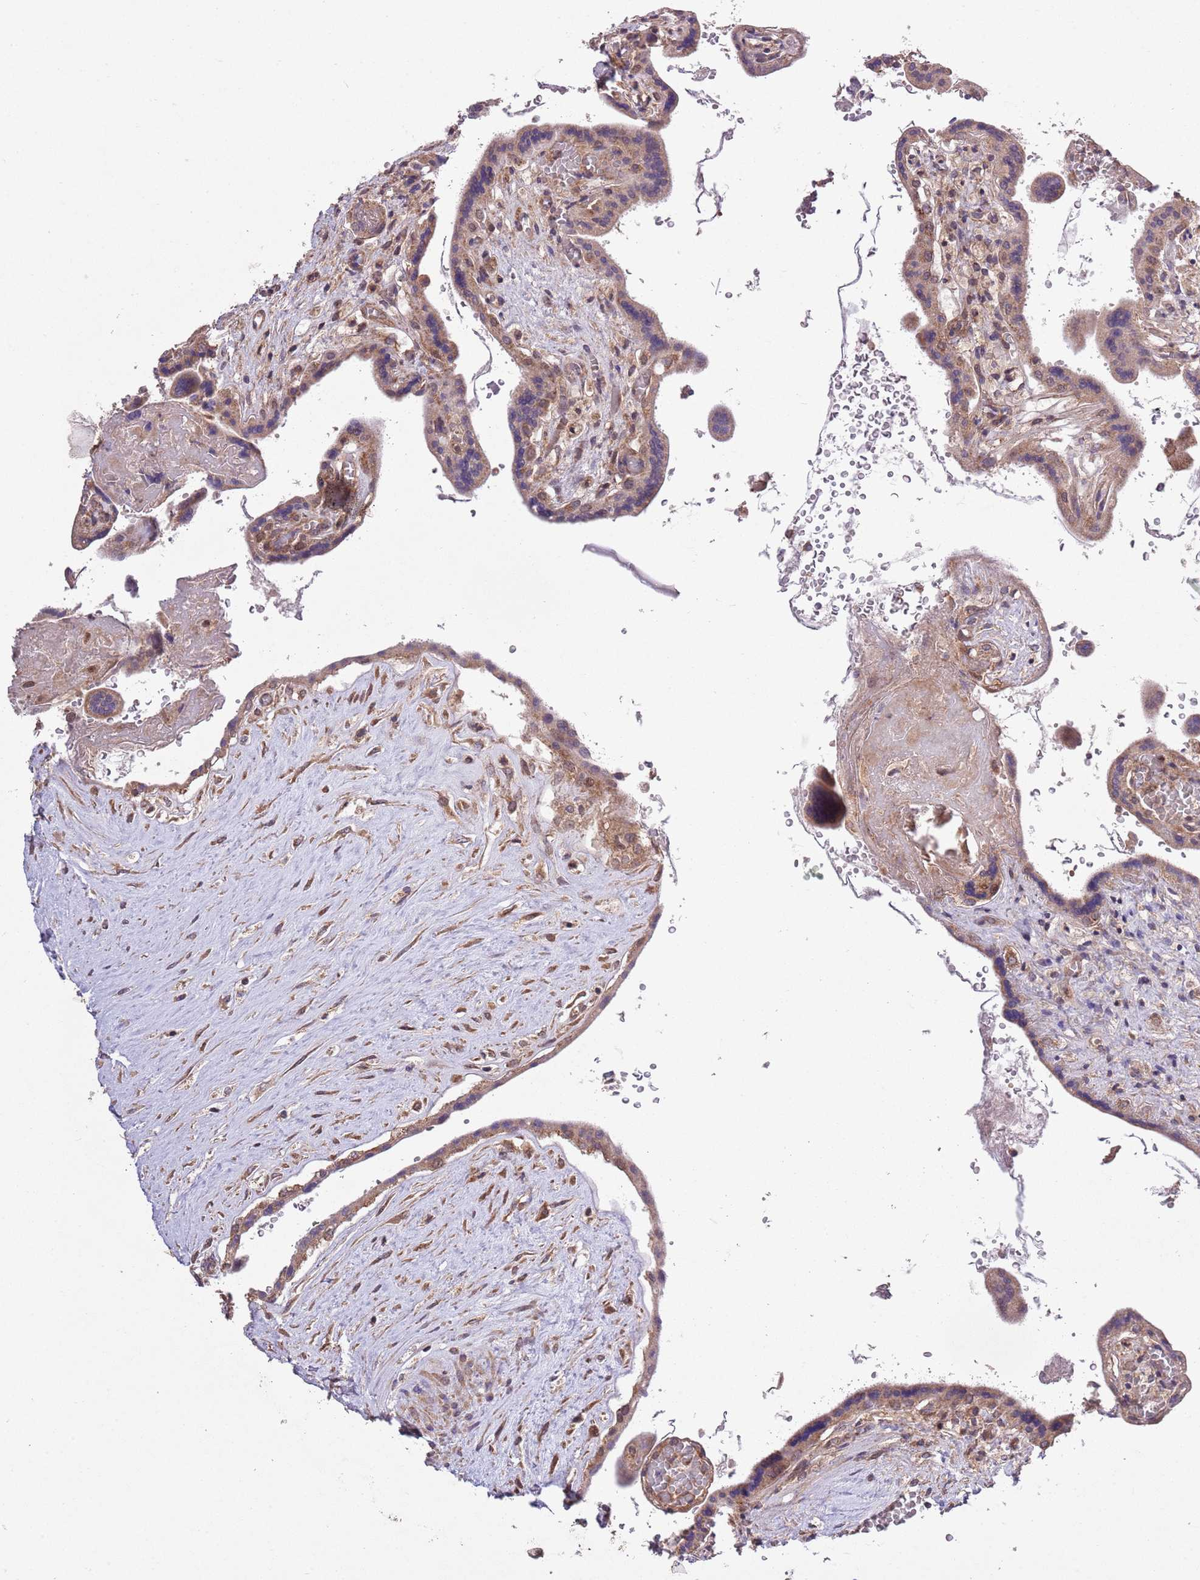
{"staining": {"intensity": "moderate", "quantity": ">75%", "location": "cytoplasmic/membranous"}, "tissue": "placenta", "cell_type": "Trophoblastic cells", "image_type": "normal", "snomed": [{"axis": "morphology", "description": "Normal tissue, NOS"}, {"axis": "topography", "description": "Placenta"}], "caption": "Placenta was stained to show a protein in brown. There is medium levels of moderate cytoplasmic/membranous staining in about >75% of trophoblastic cells. (Brightfield microscopy of DAB IHC at high magnification).", "gene": "MFNG", "patient": {"sex": "female", "age": 37}}